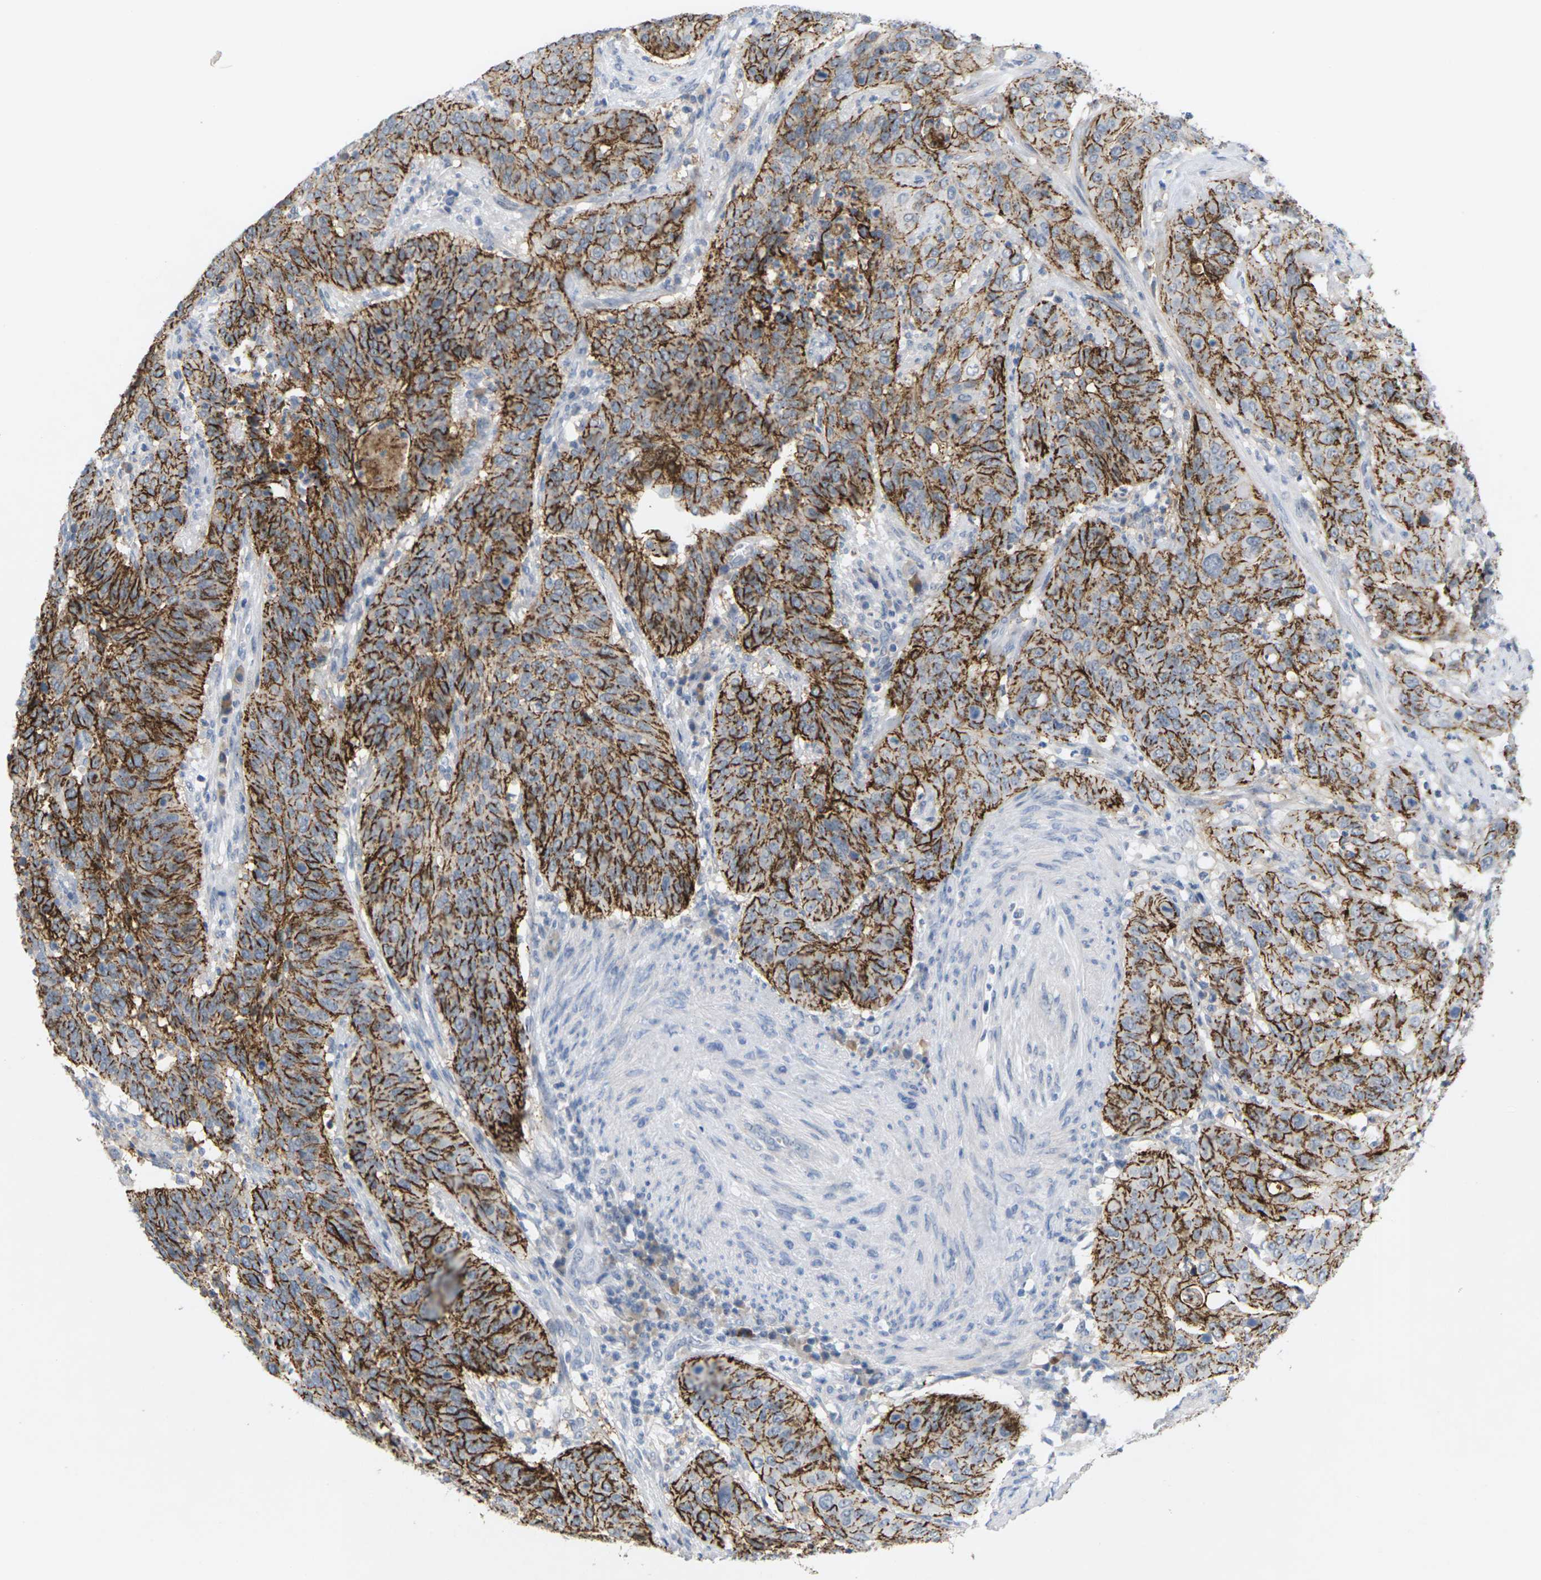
{"staining": {"intensity": "strong", "quantity": ">75%", "location": "cytoplasmic/membranous"}, "tissue": "cervical cancer", "cell_type": "Tumor cells", "image_type": "cancer", "snomed": [{"axis": "morphology", "description": "Normal tissue, NOS"}, {"axis": "morphology", "description": "Squamous cell carcinoma, NOS"}, {"axis": "topography", "description": "Cervix"}], "caption": "About >75% of tumor cells in squamous cell carcinoma (cervical) reveal strong cytoplasmic/membranous protein positivity as visualized by brown immunohistochemical staining.", "gene": "CLDN3", "patient": {"sex": "female", "age": 39}}